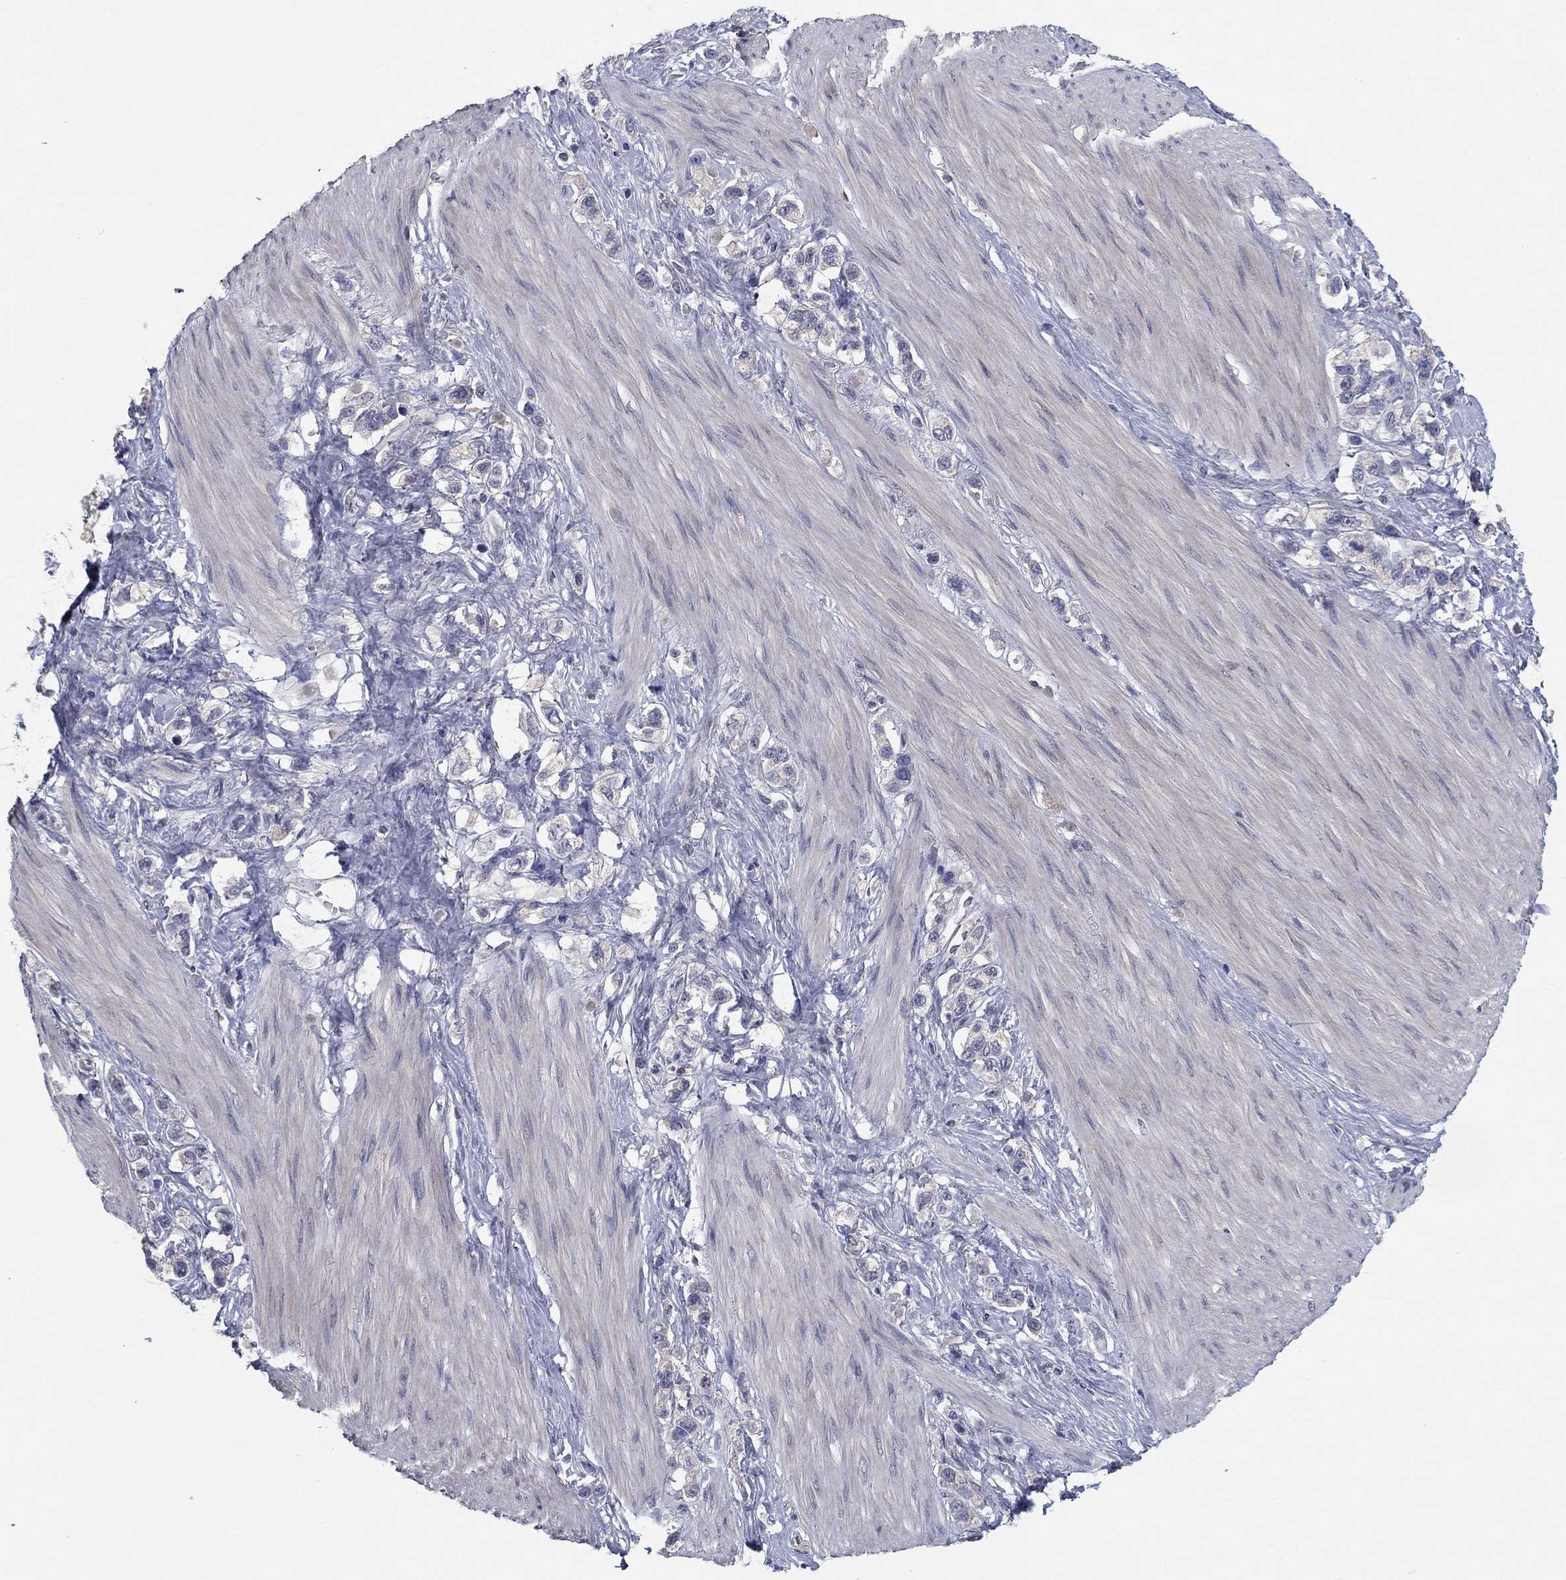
{"staining": {"intensity": "negative", "quantity": "none", "location": "none"}, "tissue": "stomach cancer", "cell_type": "Tumor cells", "image_type": "cancer", "snomed": [{"axis": "morphology", "description": "Normal tissue, NOS"}, {"axis": "morphology", "description": "Adenocarcinoma, NOS"}, {"axis": "morphology", "description": "Adenocarcinoma, High grade"}, {"axis": "topography", "description": "Stomach, upper"}, {"axis": "topography", "description": "Stomach"}], "caption": "DAB (3,3'-diaminobenzidine) immunohistochemical staining of stomach cancer shows no significant expression in tumor cells.", "gene": "GRHPR", "patient": {"sex": "female", "age": 65}}